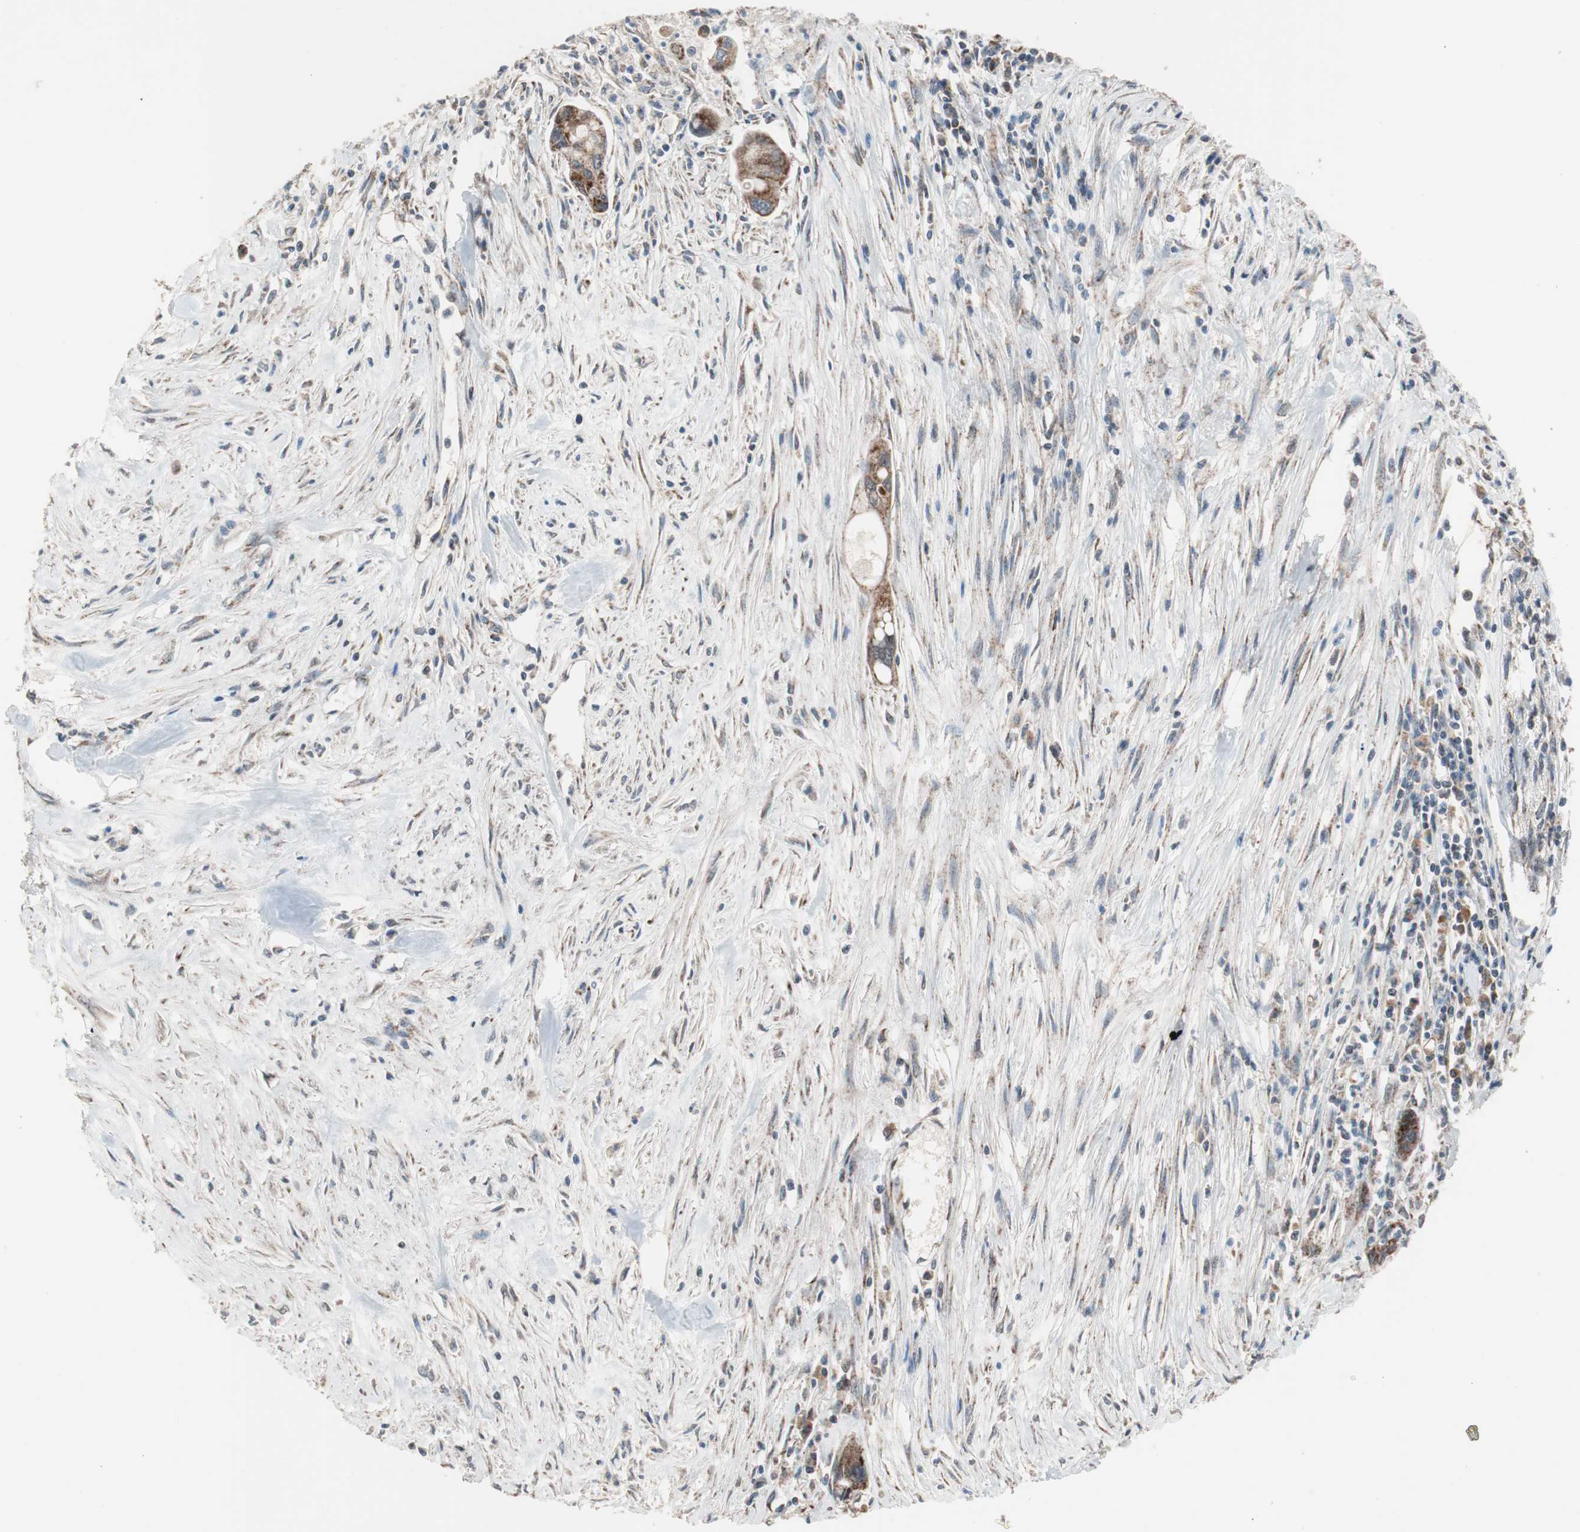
{"staining": {"intensity": "strong", "quantity": ">75%", "location": "cytoplasmic/membranous"}, "tissue": "pancreatic cancer", "cell_type": "Tumor cells", "image_type": "cancer", "snomed": [{"axis": "morphology", "description": "Adenocarcinoma, NOS"}, {"axis": "topography", "description": "Pancreas"}], "caption": "Pancreatic adenocarcinoma tissue reveals strong cytoplasmic/membranous expression in about >75% of tumor cells", "gene": "PITRM1", "patient": {"sex": "male", "age": 70}}